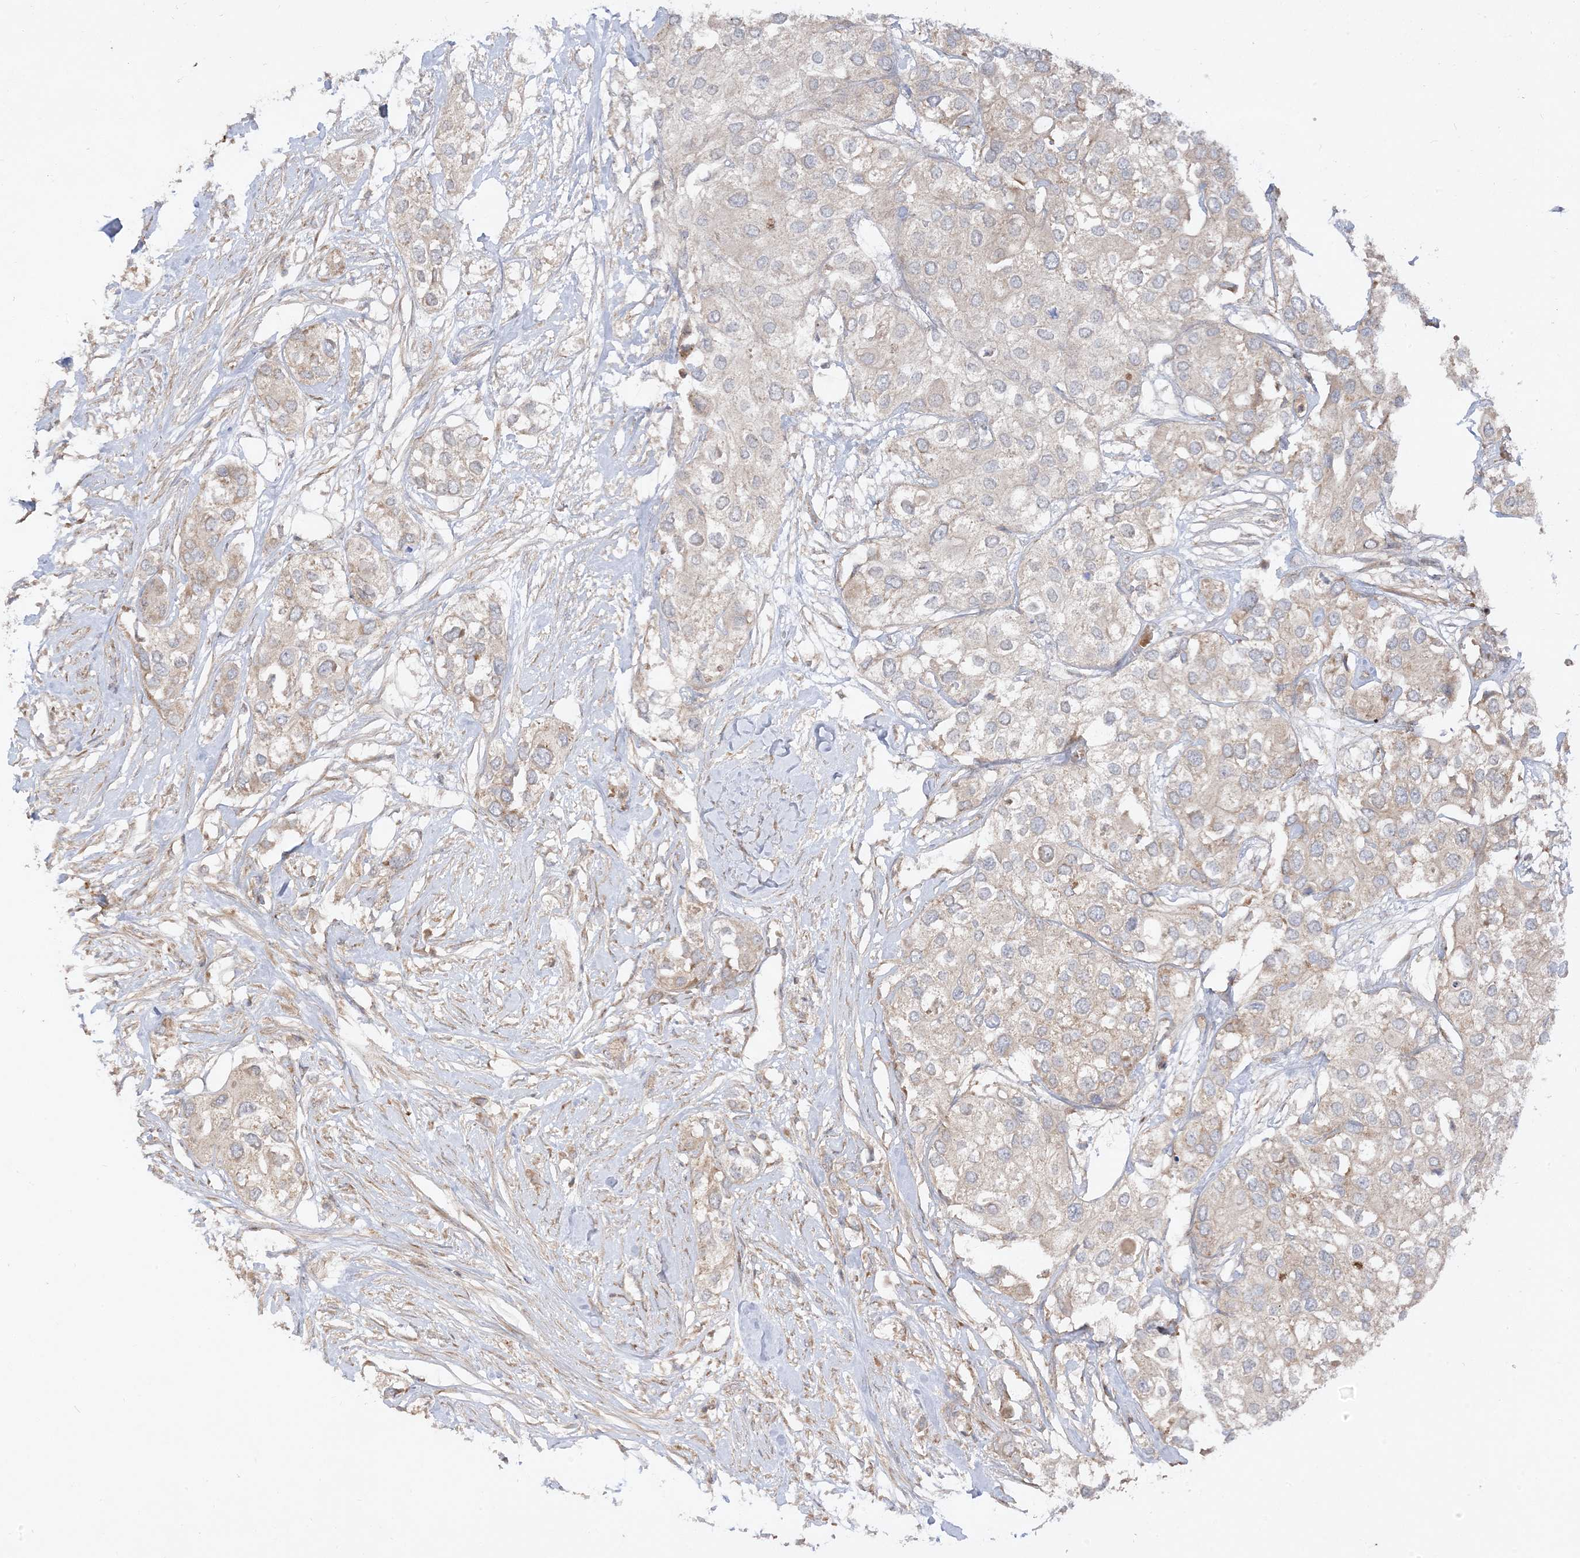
{"staining": {"intensity": "weak", "quantity": "<25%", "location": "cytoplasmic/membranous"}, "tissue": "urothelial cancer", "cell_type": "Tumor cells", "image_type": "cancer", "snomed": [{"axis": "morphology", "description": "Urothelial carcinoma, High grade"}, {"axis": "topography", "description": "Urinary bladder"}], "caption": "Immunohistochemistry micrograph of neoplastic tissue: urothelial cancer stained with DAB displays no significant protein expression in tumor cells. Brightfield microscopy of immunohistochemistry stained with DAB (3,3'-diaminobenzidine) (brown) and hematoxylin (blue), captured at high magnification.", "gene": "AARS2", "patient": {"sex": "male", "age": 64}}